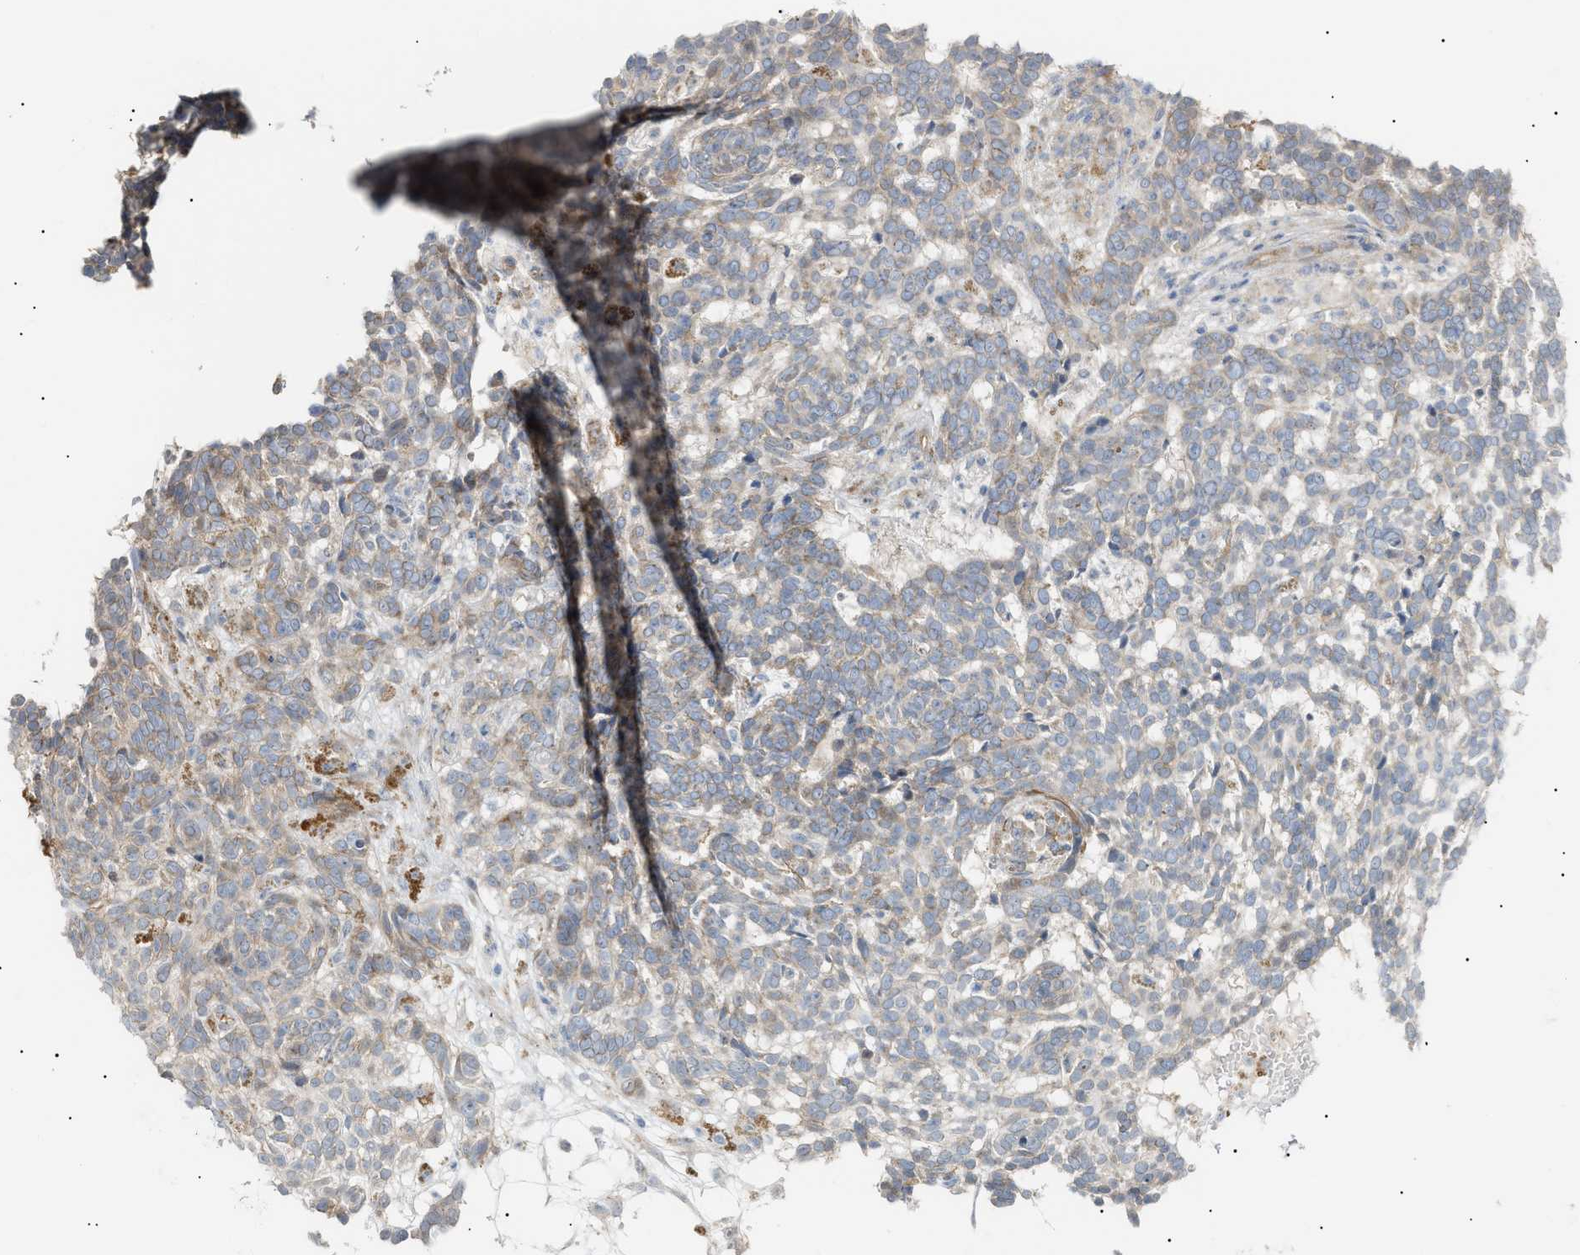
{"staining": {"intensity": "weak", "quantity": "<25%", "location": "cytoplasmic/membranous"}, "tissue": "skin cancer", "cell_type": "Tumor cells", "image_type": "cancer", "snomed": [{"axis": "morphology", "description": "Basal cell carcinoma"}, {"axis": "topography", "description": "Skin"}], "caption": "This image is of basal cell carcinoma (skin) stained with IHC to label a protein in brown with the nuclei are counter-stained blue. There is no expression in tumor cells.", "gene": "ZFHX2", "patient": {"sex": "male", "age": 85}}